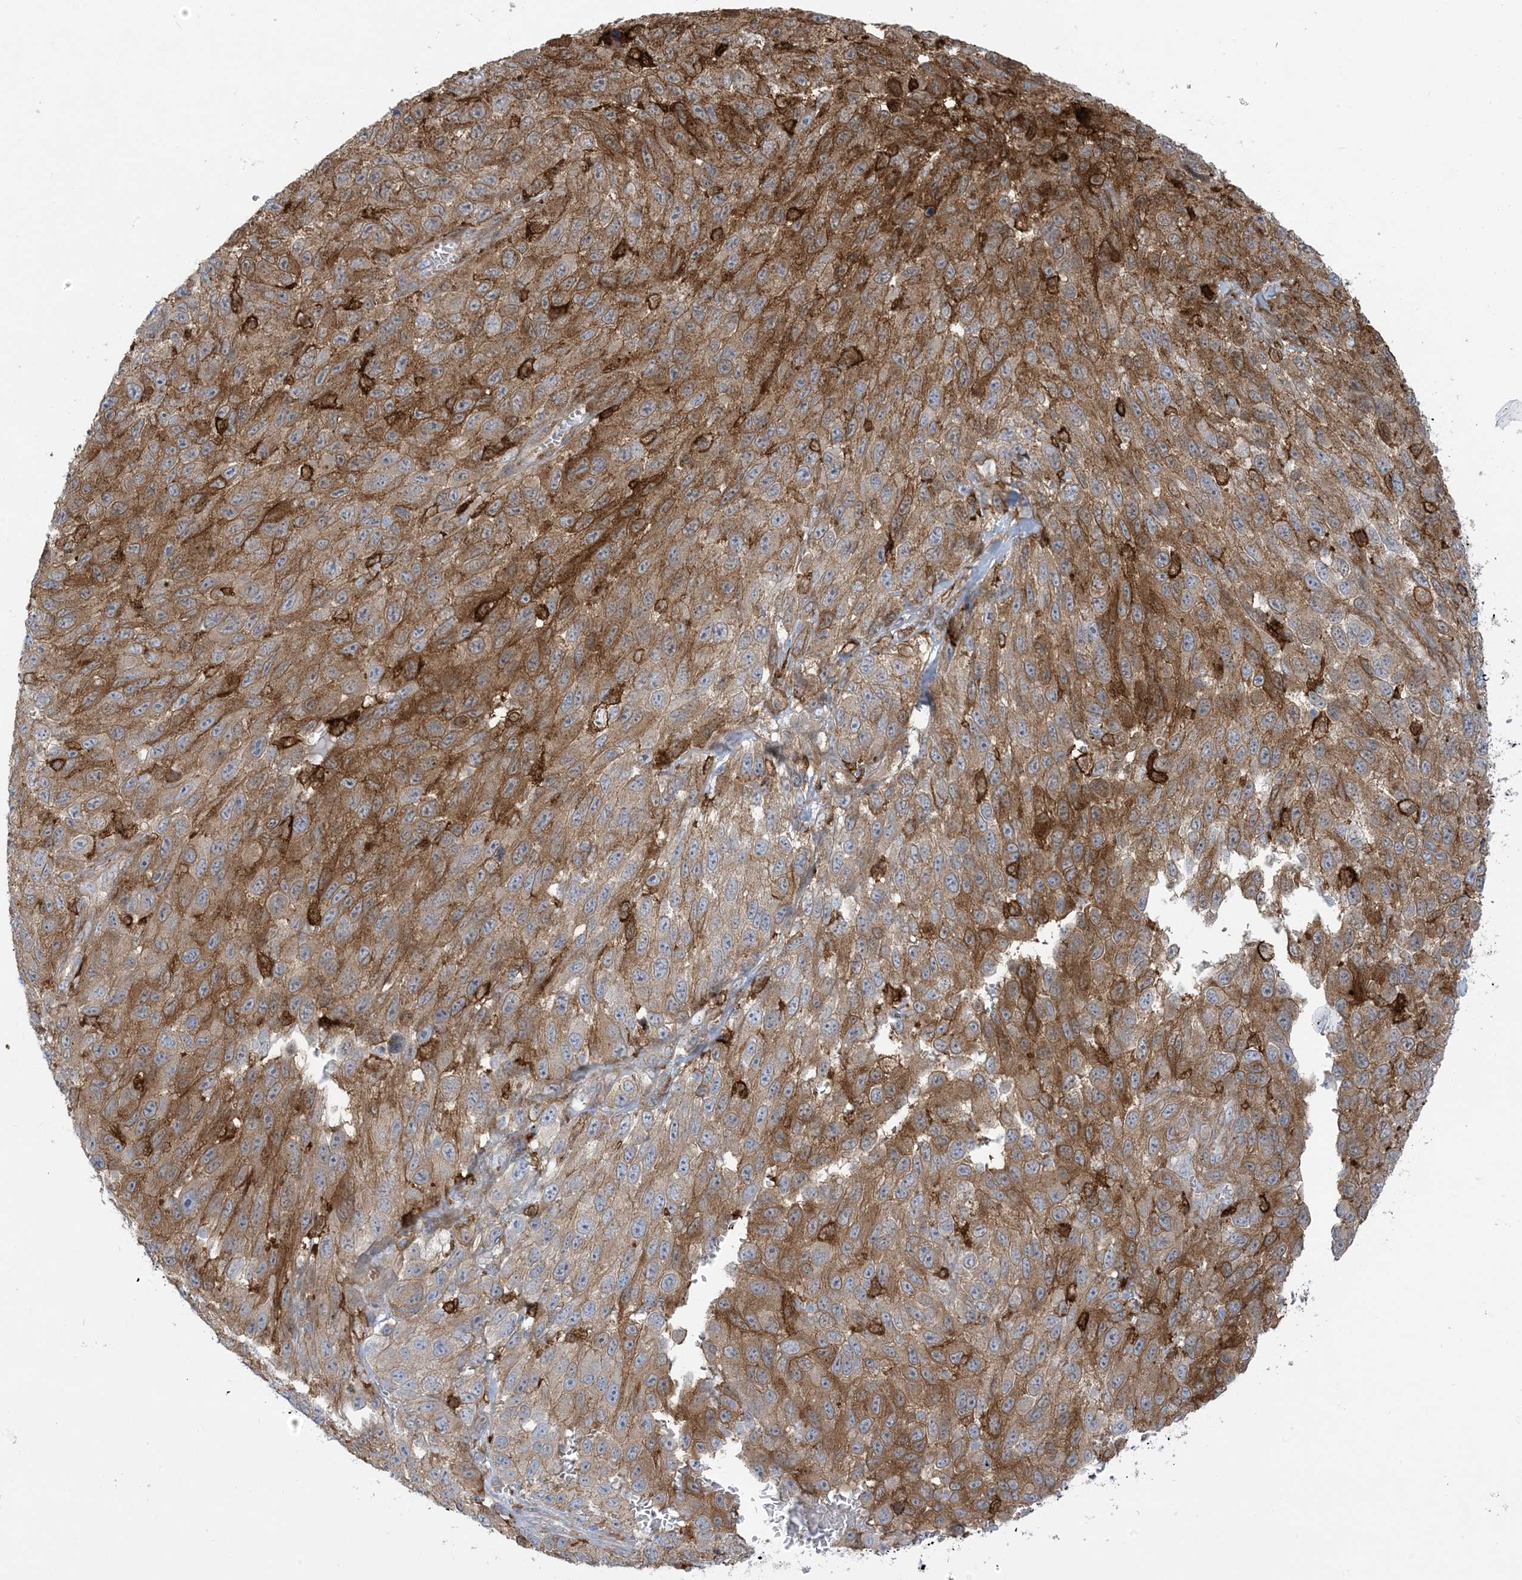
{"staining": {"intensity": "moderate", "quantity": "25%-75%", "location": "cytoplasmic/membranous"}, "tissue": "melanoma", "cell_type": "Tumor cells", "image_type": "cancer", "snomed": [{"axis": "morphology", "description": "Malignant melanoma, NOS"}, {"axis": "topography", "description": "Skin"}], "caption": "This is a photomicrograph of IHC staining of melanoma, which shows moderate staining in the cytoplasmic/membranous of tumor cells.", "gene": "ICMT", "patient": {"sex": "female", "age": 96}}